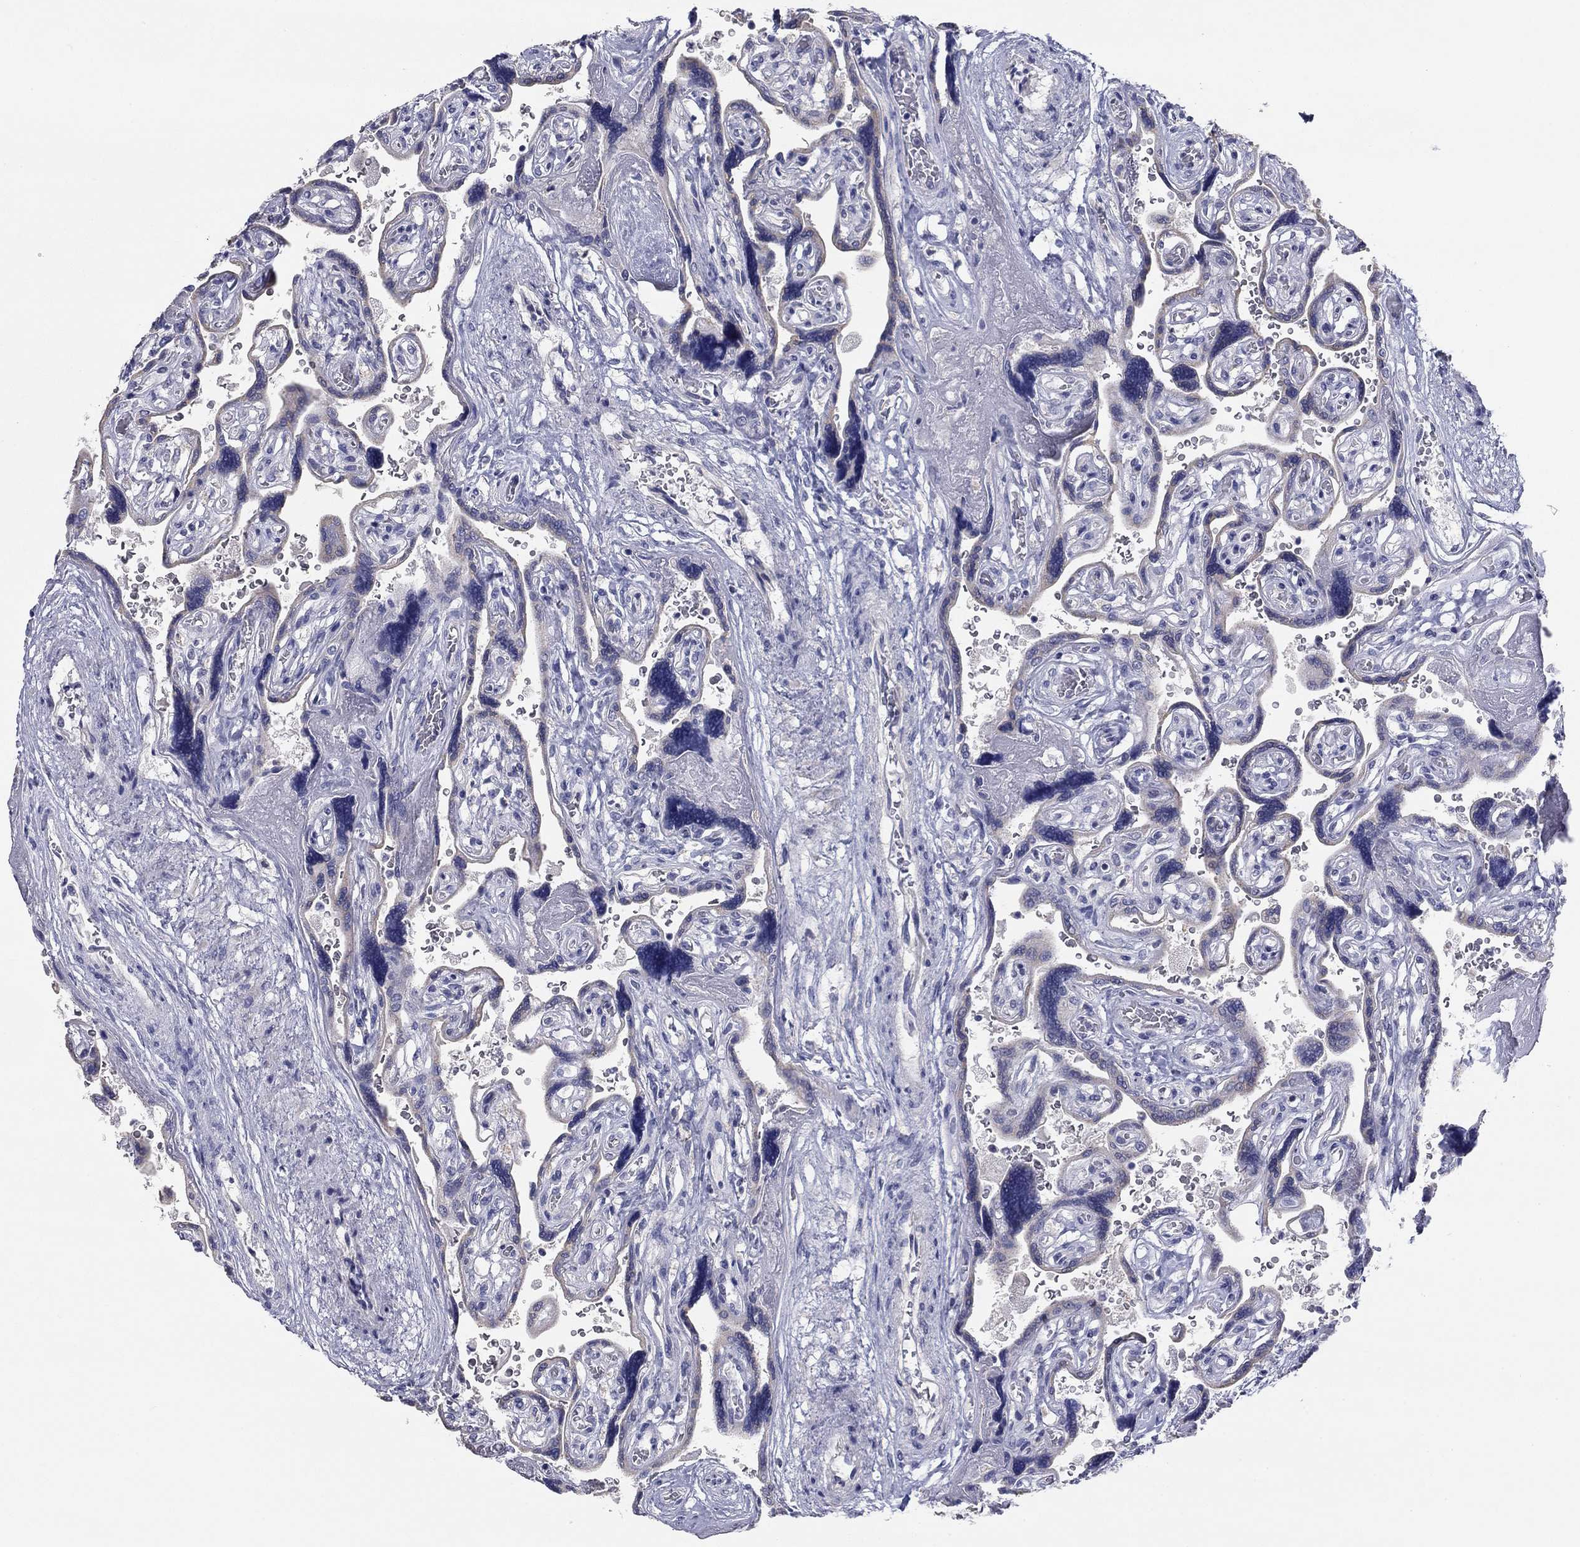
{"staining": {"intensity": "negative", "quantity": "none", "location": "none"}, "tissue": "placenta", "cell_type": "Decidual cells", "image_type": "normal", "snomed": [{"axis": "morphology", "description": "Normal tissue, NOS"}, {"axis": "topography", "description": "Placenta"}], "caption": "High power microscopy image of an immunohistochemistry (IHC) histopathology image of unremarkable placenta, revealing no significant staining in decidual cells. (Stains: DAB (3,3'-diaminobenzidine) IHC with hematoxylin counter stain, Microscopy: brightfield microscopy at high magnification).", "gene": "GRK7", "patient": {"sex": "female", "age": 32}}